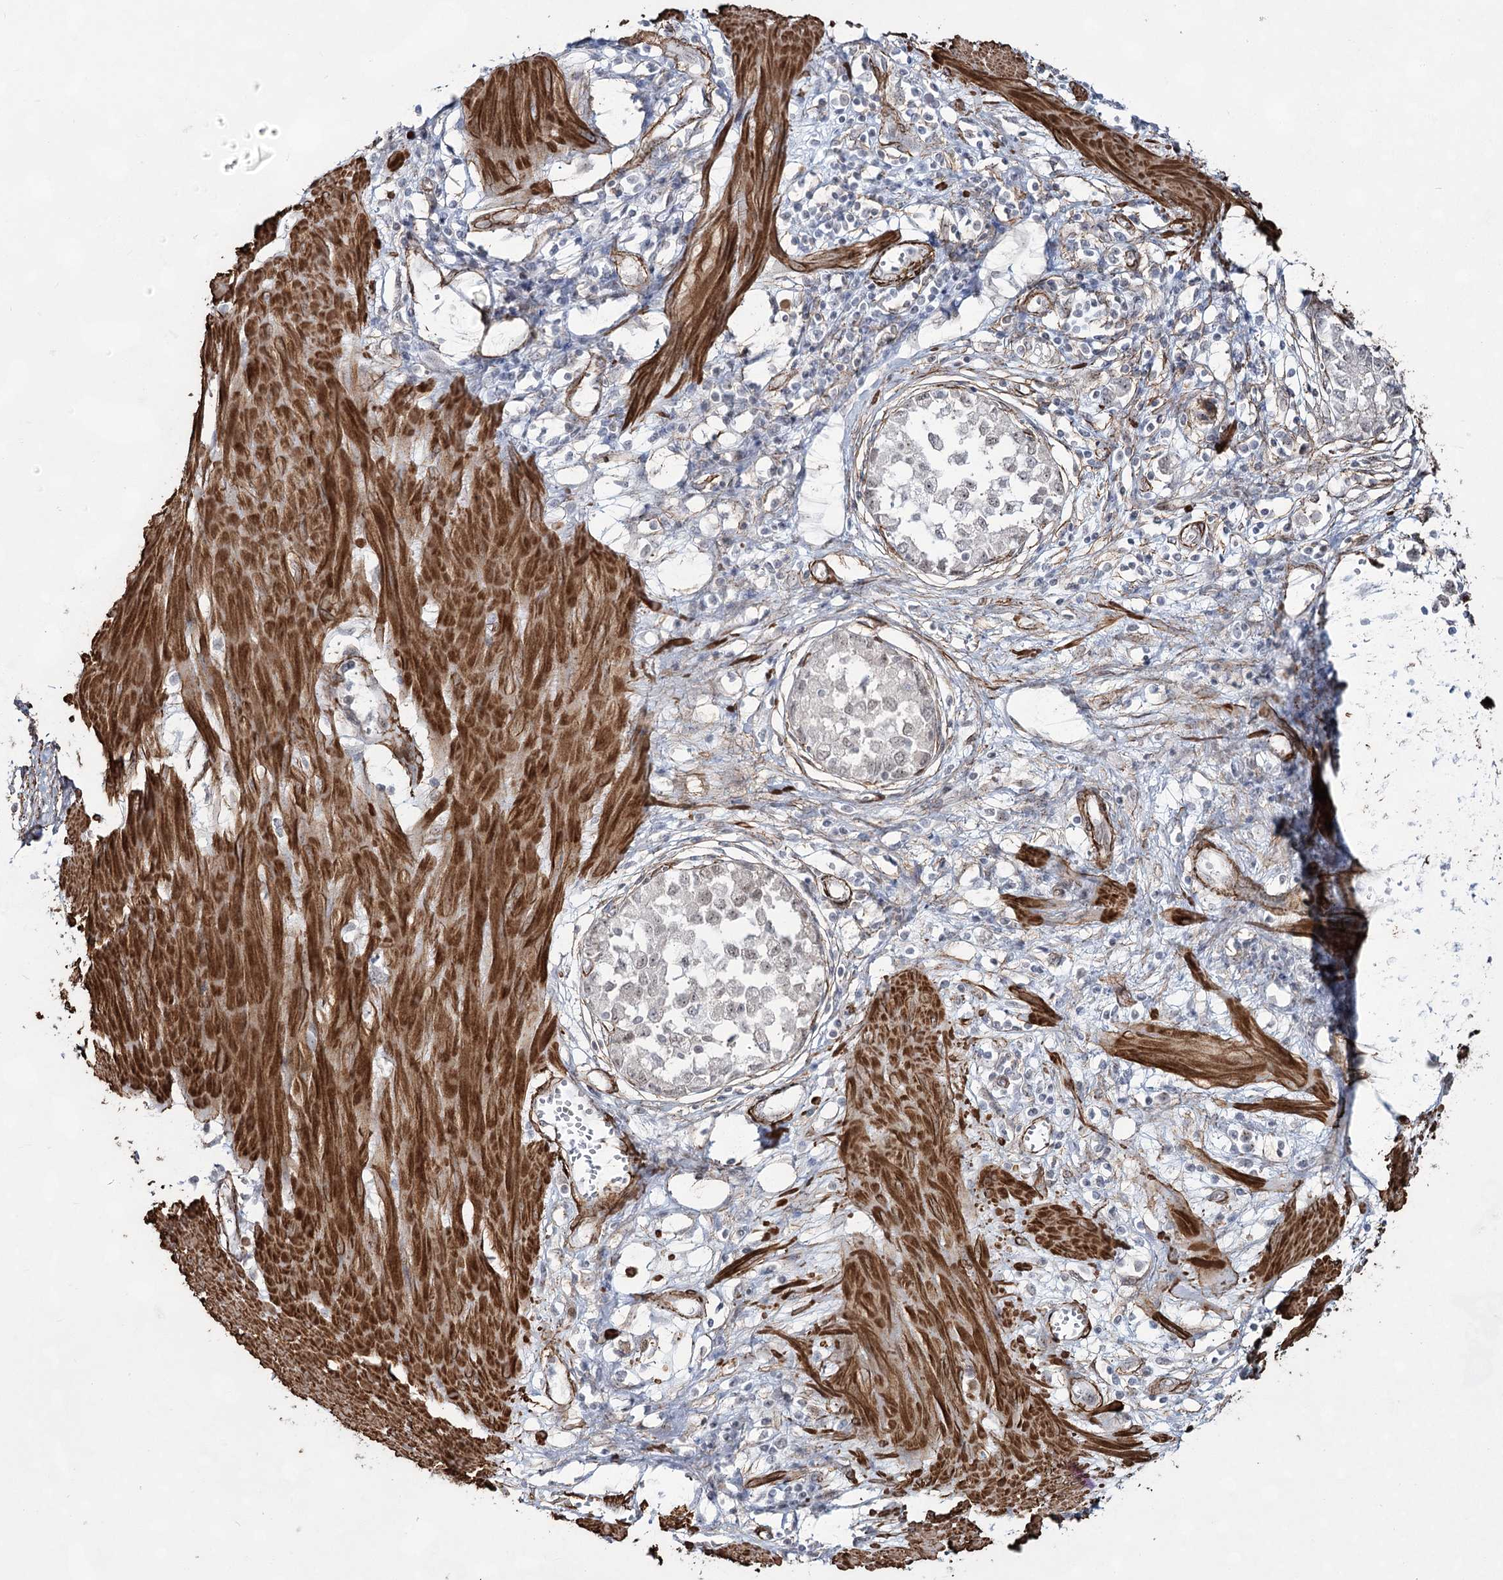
{"staining": {"intensity": "negative", "quantity": "none", "location": "none"}, "tissue": "stomach cancer", "cell_type": "Tumor cells", "image_type": "cancer", "snomed": [{"axis": "morphology", "description": "Adenocarcinoma, NOS"}, {"axis": "topography", "description": "Stomach"}], "caption": "The photomicrograph shows no staining of tumor cells in stomach adenocarcinoma. (DAB (3,3'-diaminobenzidine) IHC, high magnification).", "gene": "CWF19L1", "patient": {"sex": "female", "age": 76}}